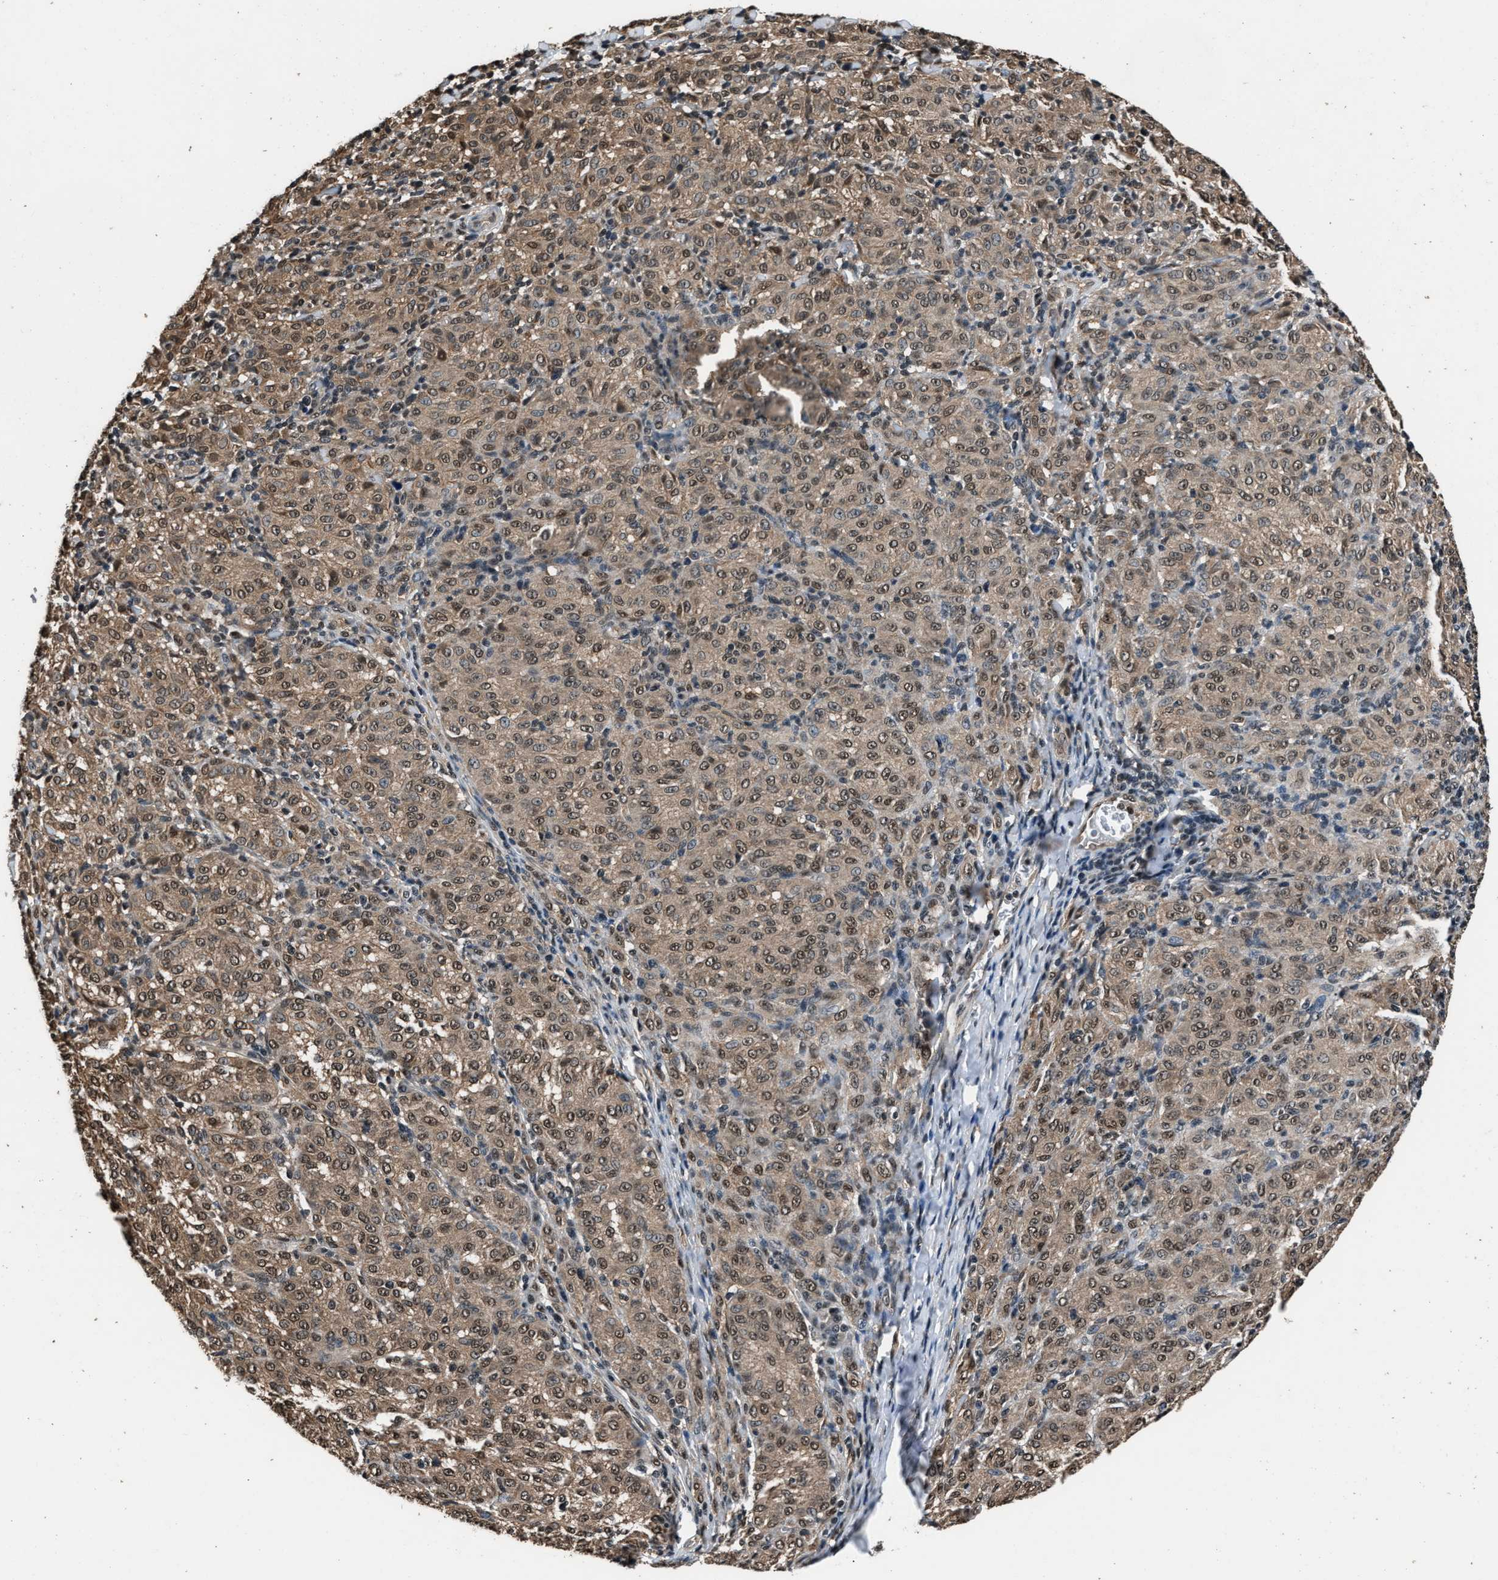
{"staining": {"intensity": "moderate", "quantity": ">75%", "location": "cytoplasmic/membranous,nuclear"}, "tissue": "melanoma", "cell_type": "Tumor cells", "image_type": "cancer", "snomed": [{"axis": "morphology", "description": "Malignant melanoma, NOS"}, {"axis": "topography", "description": "Skin"}], "caption": "IHC (DAB (3,3'-diaminobenzidine)) staining of malignant melanoma demonstrates moderate cytoplasmic/membranous and nuclear protein positivity in approximately >75% of tumor cells. (Brightfield microscopy of DAB IHC at high magnification).", "gene": "DFFA", "patient": {"sex": "female", "age": 72}}